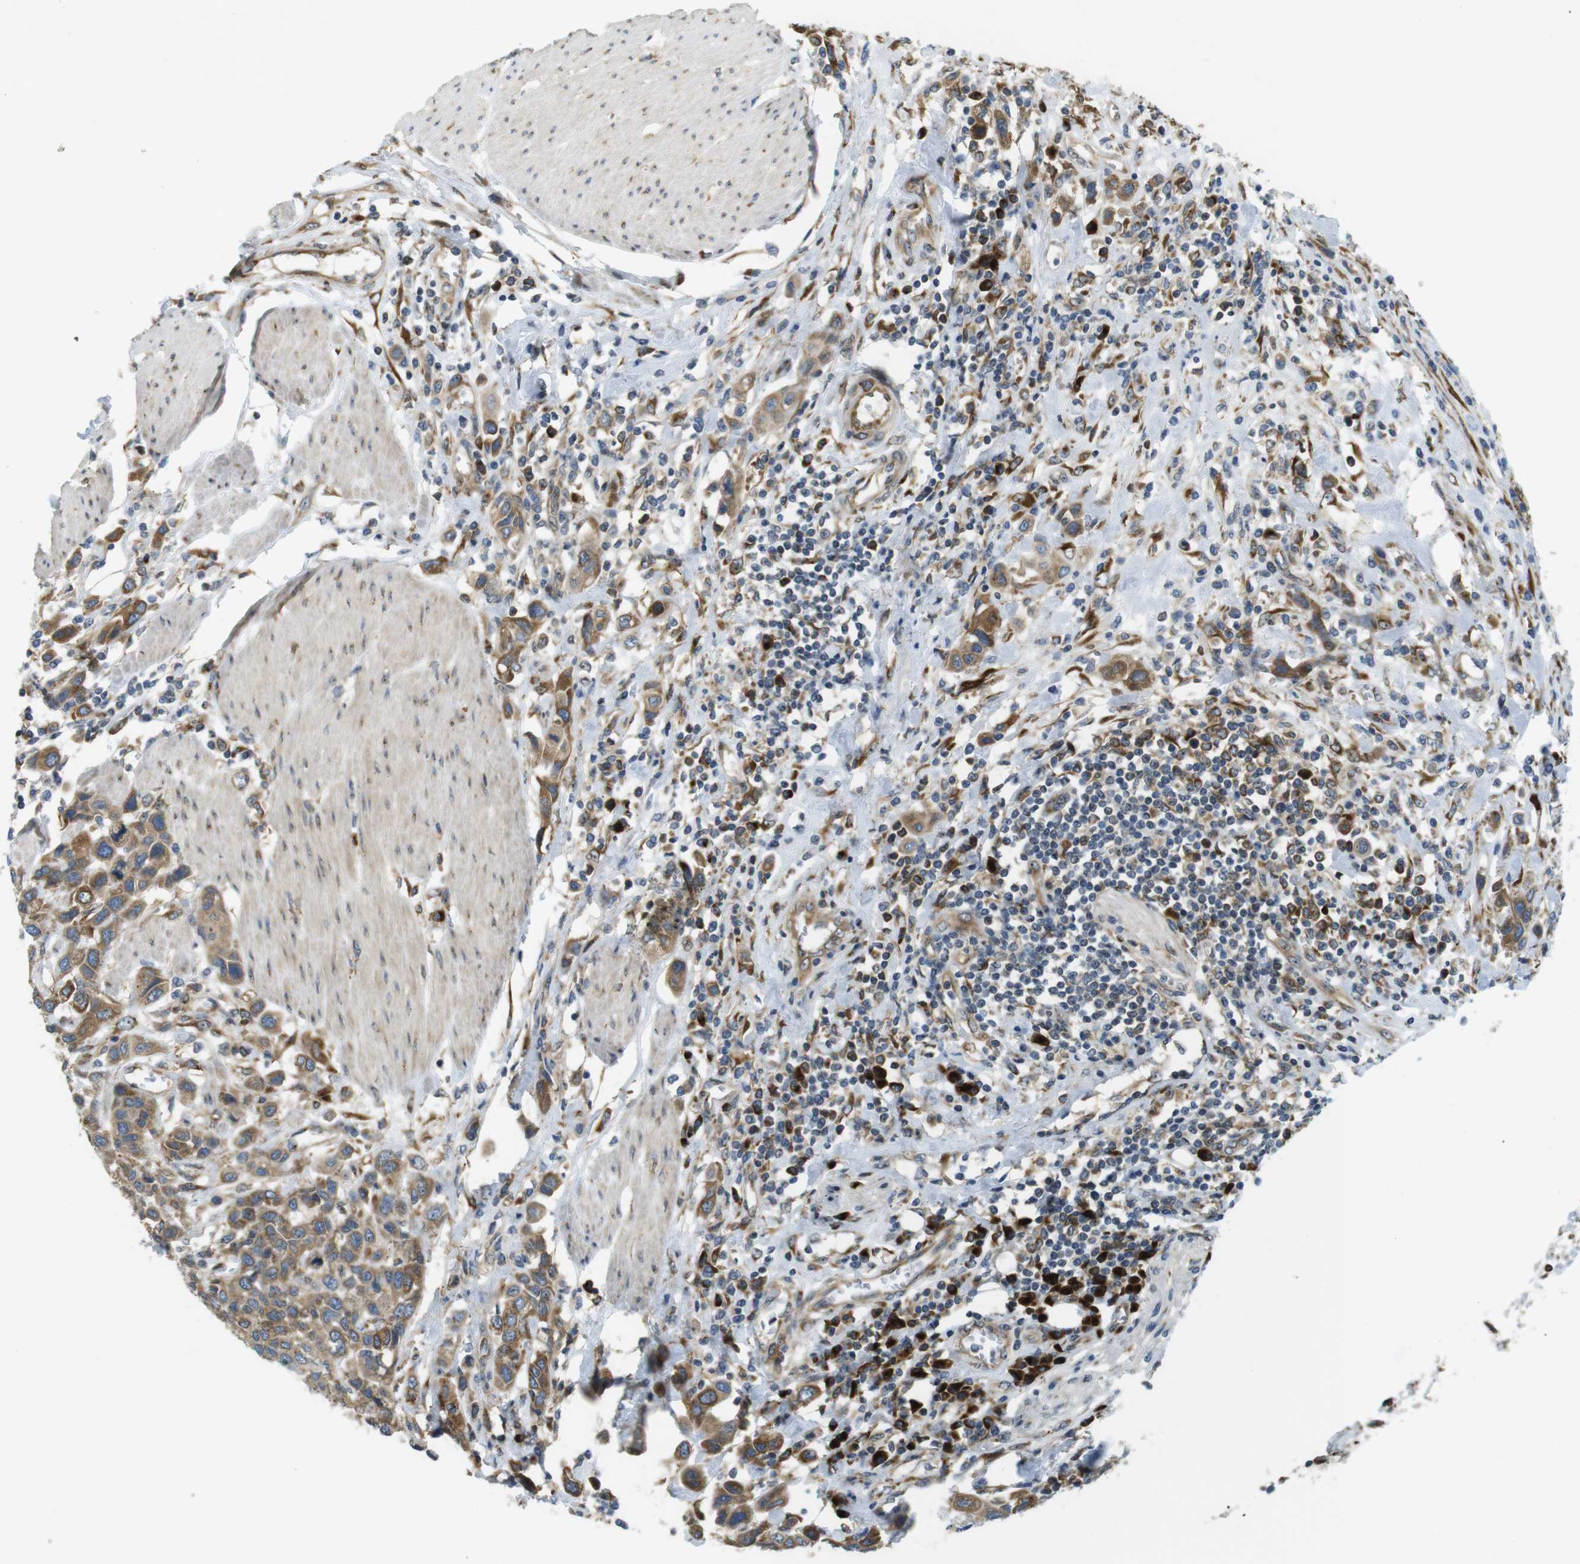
{"staining": {"intensity": "moderate", "quantity": ">75%", "location": "cytoplasmic/membranous"}, "tissue": "urothelial cancer", "cell_type": "Tumor cells", "image_type": "cancer", "snomed": [{"axis": "morphology", "description": "Urothelial carcinoma, High grade"}, {"axis": "topography", "description": "Urinary bladder"}], "caption": "This histopathology image demonstrates IHC staining of human urothelial cancer, with medium moderate cytoplasmic/membranous positivity in about >75% of tumor cells.", "gene": "TMEM143", "patient": {"sex": "male", "age": 50}}